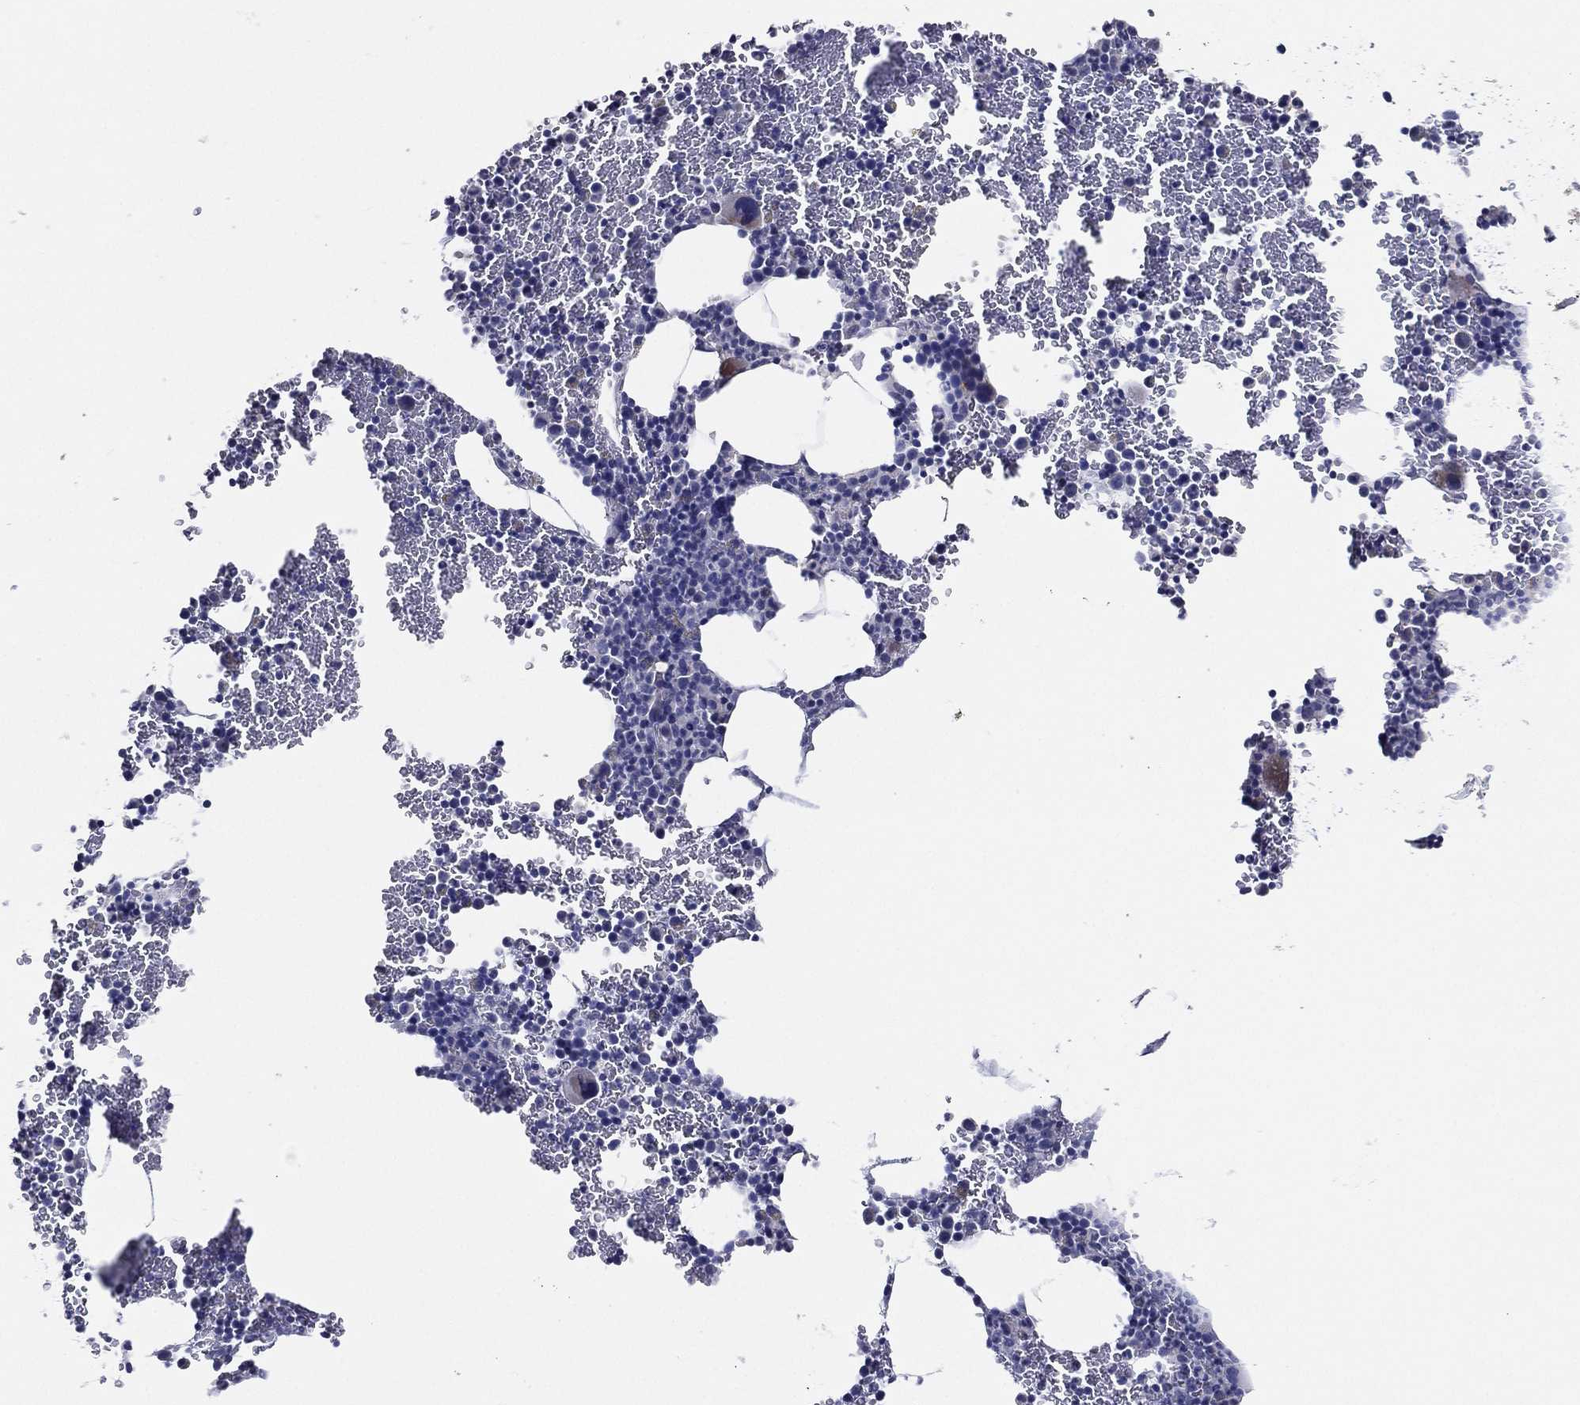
{"staining": {"intensity": "negative", "quantity": "none", "location": "none"}, "tissue": "bone marrow", "cell_type": "Hematopoietic cells", "image_type": "normal", "snomed": [{"axis": "morphology", "description": "Normal tissue, NOS"}, {"axis": "topography", "description": "Bone marrow"}], "caption": "A micrograph of human bone marrow is negative for staining in hematopoietic cells. (Immunohistochemistry, brightfield microscopy, high magnification).", "gene": "TFAP2A", "patient": {"sex": "male", "age": 45}}